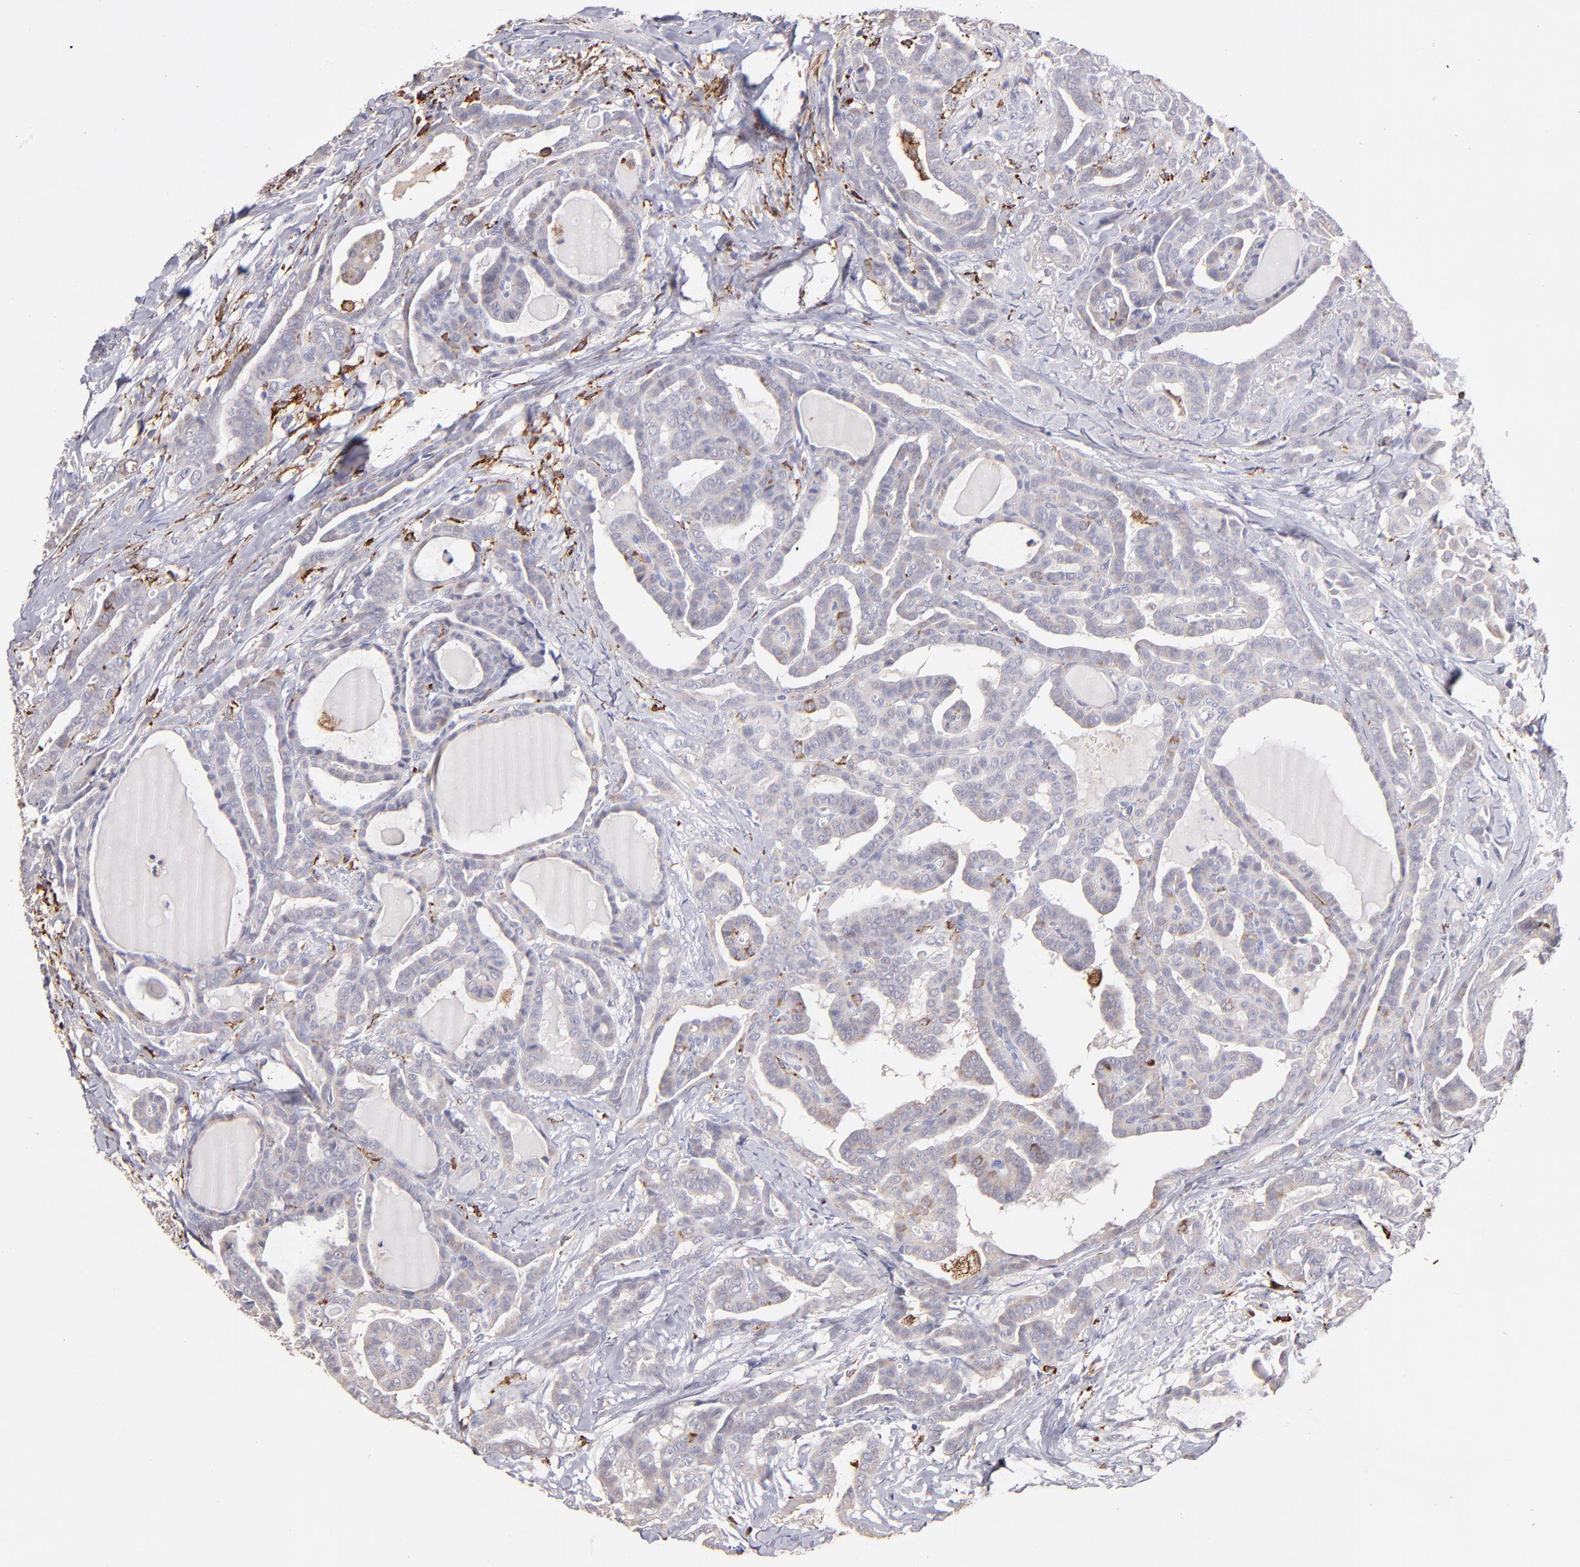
{"staining": {"intensity": "weak", "quantity": ">75%", "location": "cytoplasmic/membranous"}, "tissue": "thyroid cancer", "cell_type": "Tumor cells", "image_type": "cancer", "snomed": [{"axis": "morphology", "description": "Carcinoma, NOS"}, {"axis": "topography", "description": "Thyroid gland"}], "caption": "Immunohistochemical staining of human thyroid cancer (carcinoma) reveals low levels of weak cytoplasmic/membranous positivity in about >75% of tumor cells.", "gene": "GLDC", "patient": {"sex": "female", "age": 91}}